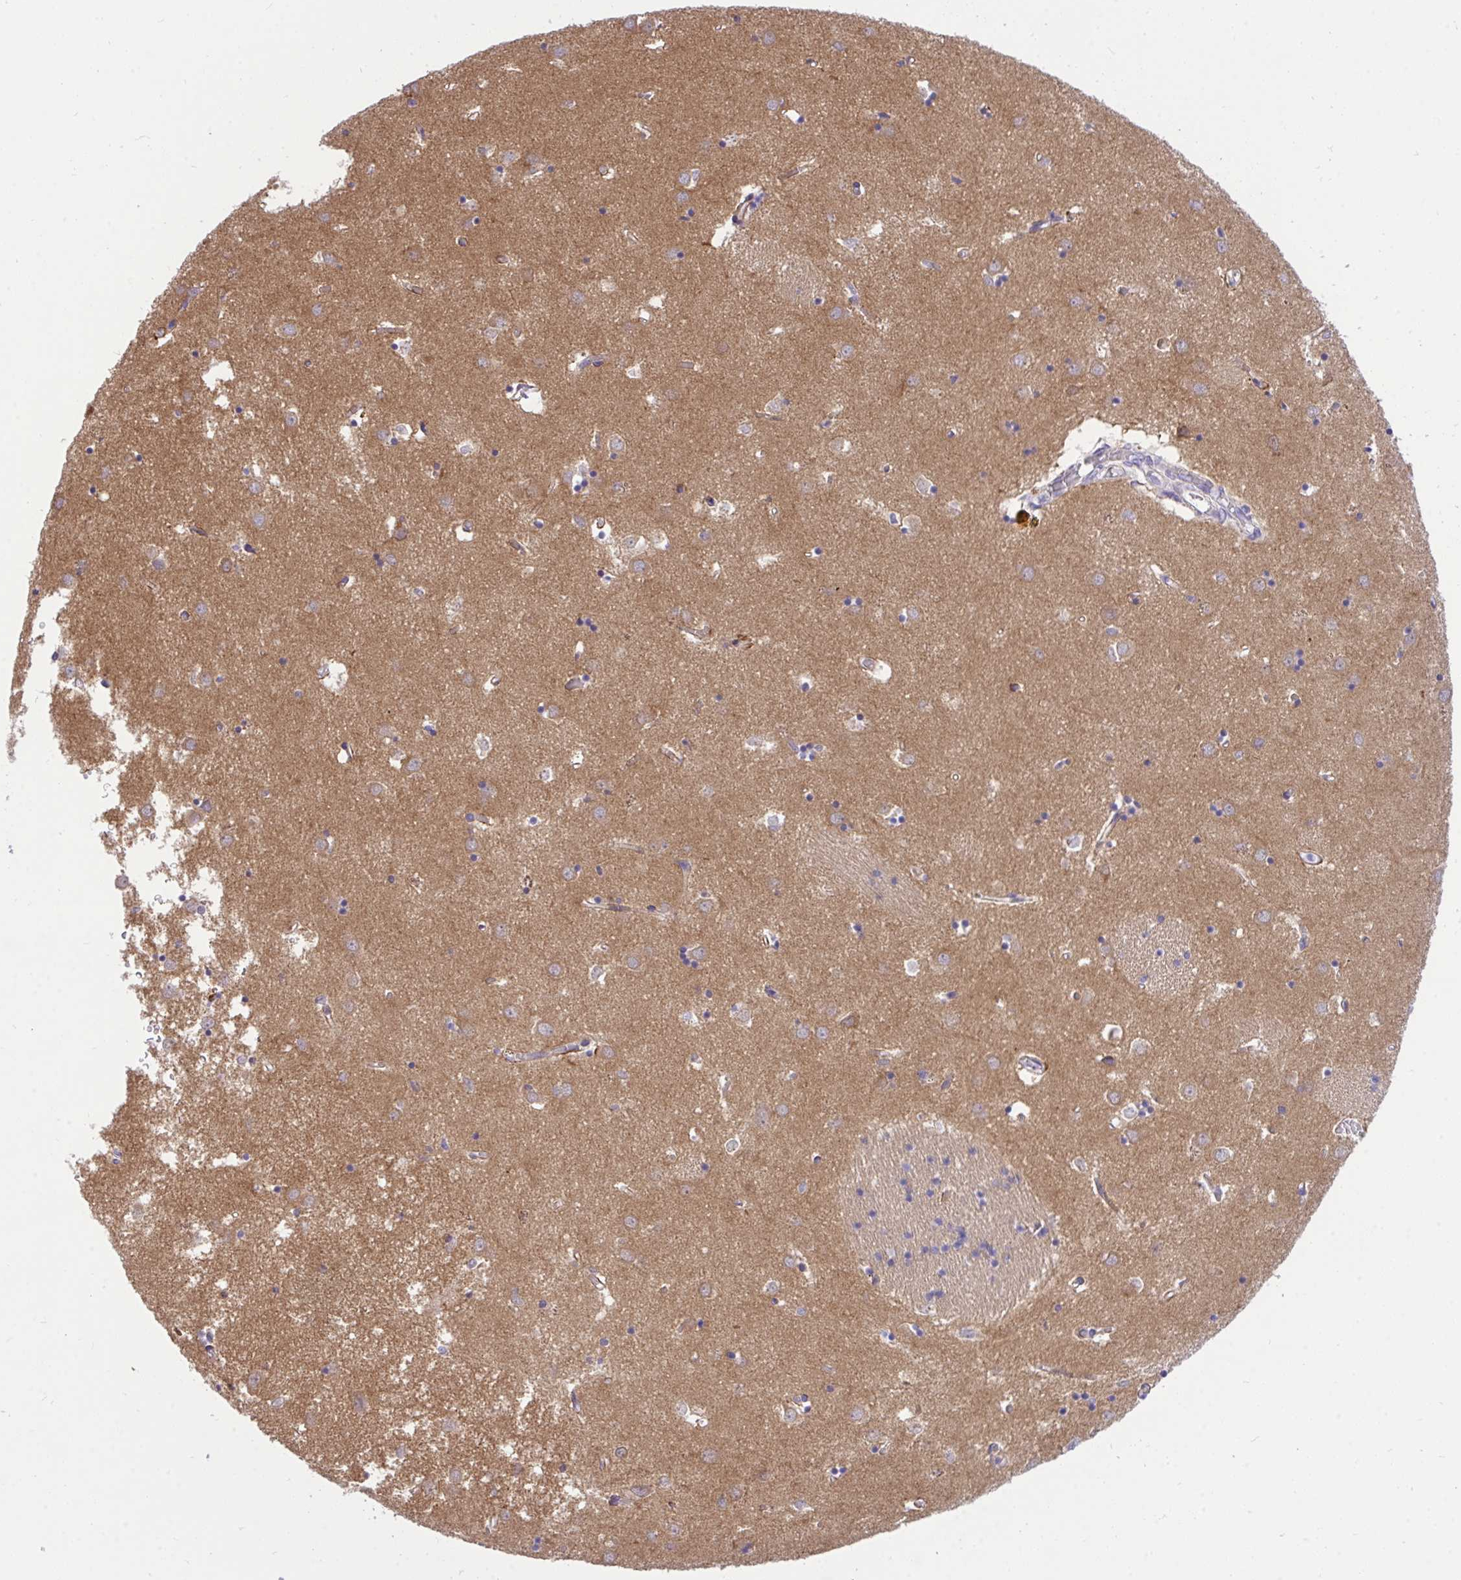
{"staining": {"intensity": "negative", "quantity": "none", "location": "none"}, "tissue": "caudate", "cell_type": "Glial cells", "image_type": "normal", "snomed": [{"axis": "morphology", "description": "Normal tissue, NOS"}, {"axis": "topography", "description": "Lateral ventricle wall"}], "caption": "Glial cells show no significant positivity in benign caudate. (DAB immunohistochemistry with hematoxylin counter stain).", "gene": "TLN2", "patient": {"sex": "male", "age": 70}}